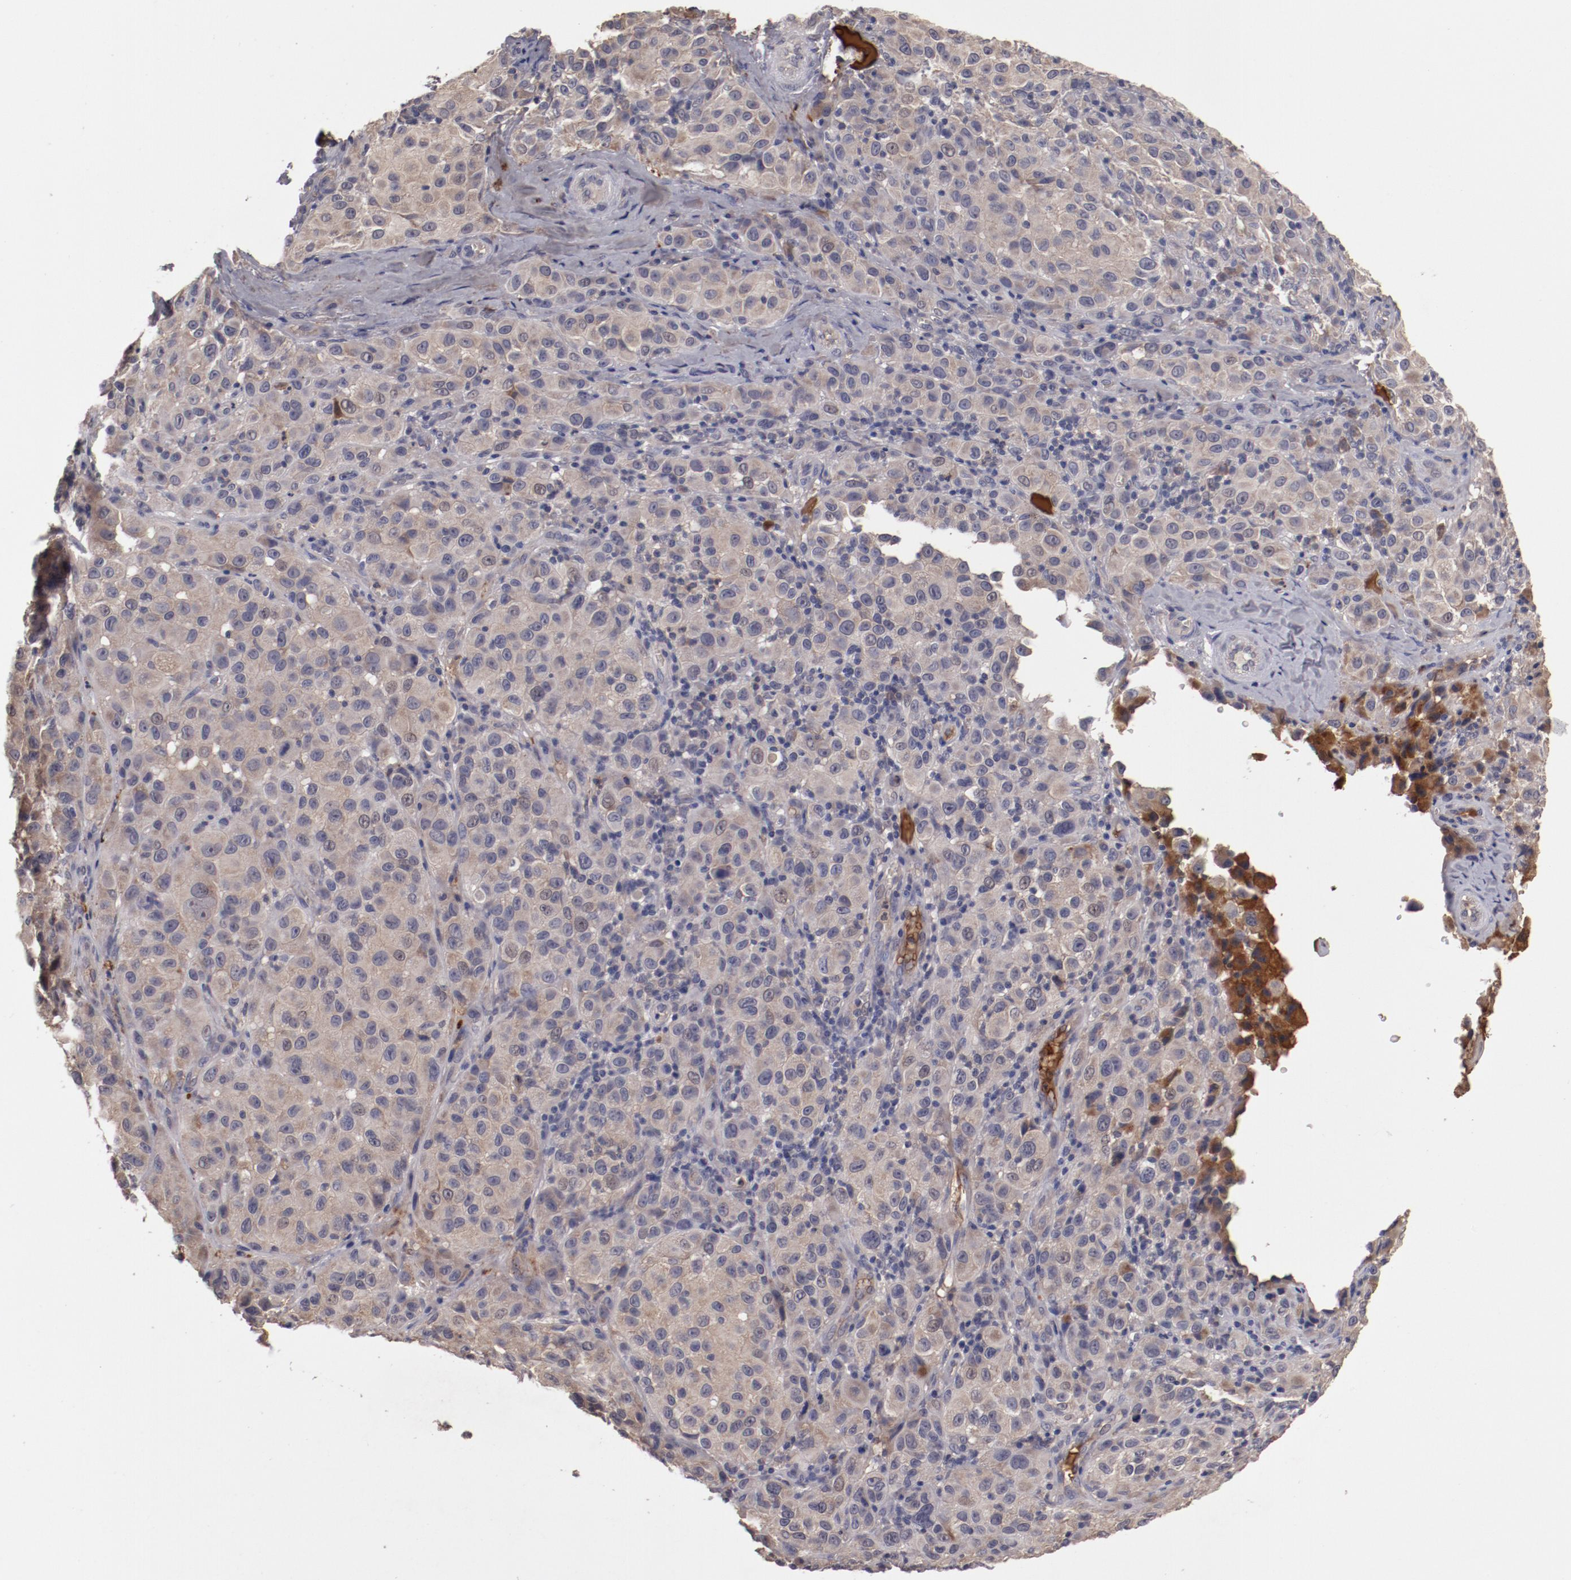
{"staining": {"intensity": "weak", "quantity": "25%-75%", "location": "cytoplasmic/membranous"}, "tissue": "melanoma", "cell_type": "Tumor cells", "image_type": "cancer", "snomed": [{"axis": "morphology", "description": "Malignant melanoma, NOS"}, {"axis": "topography", "description": "Skin"}], "caption": "Immunohistochemistry (DAB (3,3'-diaminobenzidine)) staining of malignant melanoma exhibits weak cytoplasmic/membranous protein expression in about 25%-75% of tumor cells. Immunohistochemistry (ihc) stains the protein in brown and the nuclei are stained blue.", "gene": "CP", "patient": {"sex": "female", "age": 21}}